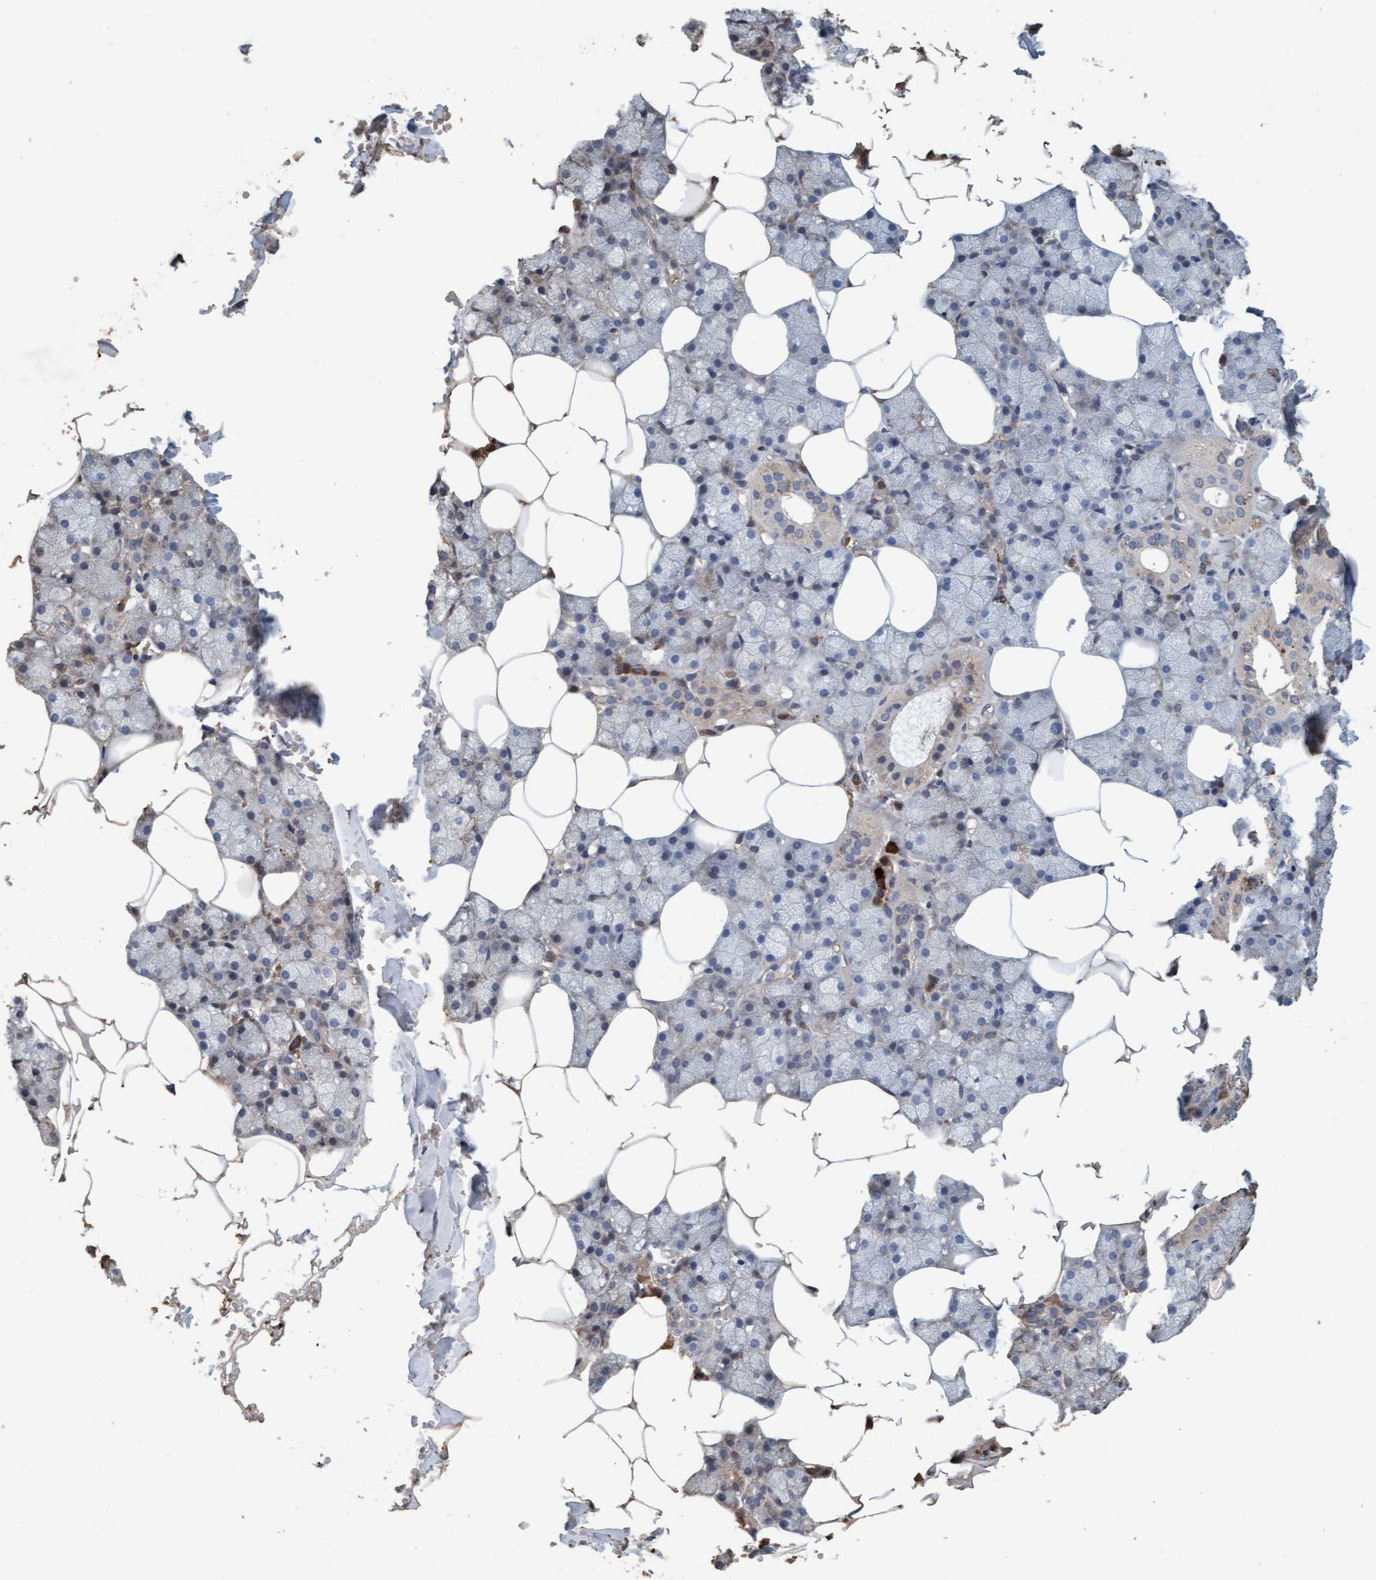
{"staining": {"intensity": "moderate", "quantity": "<25%", "location": "cytoplasmic/membranous"}, "tissue": "salivary gland", "cell_type": "Glandular cells", "image_type": "normal", "snomed": [{"axis": "morphology", "description": "Normal tissue, NOS"}, {"axis": "topography", "description": "Salivary gland"}], "caption": "Benign salivary gland demonstrates moderate cytoplasmic/membranous expression in about <25% of glandular cells, visualized by immunohistochemistry.", "gene": "LONRF1", "patient": {"sex": "male", "age": 62}}